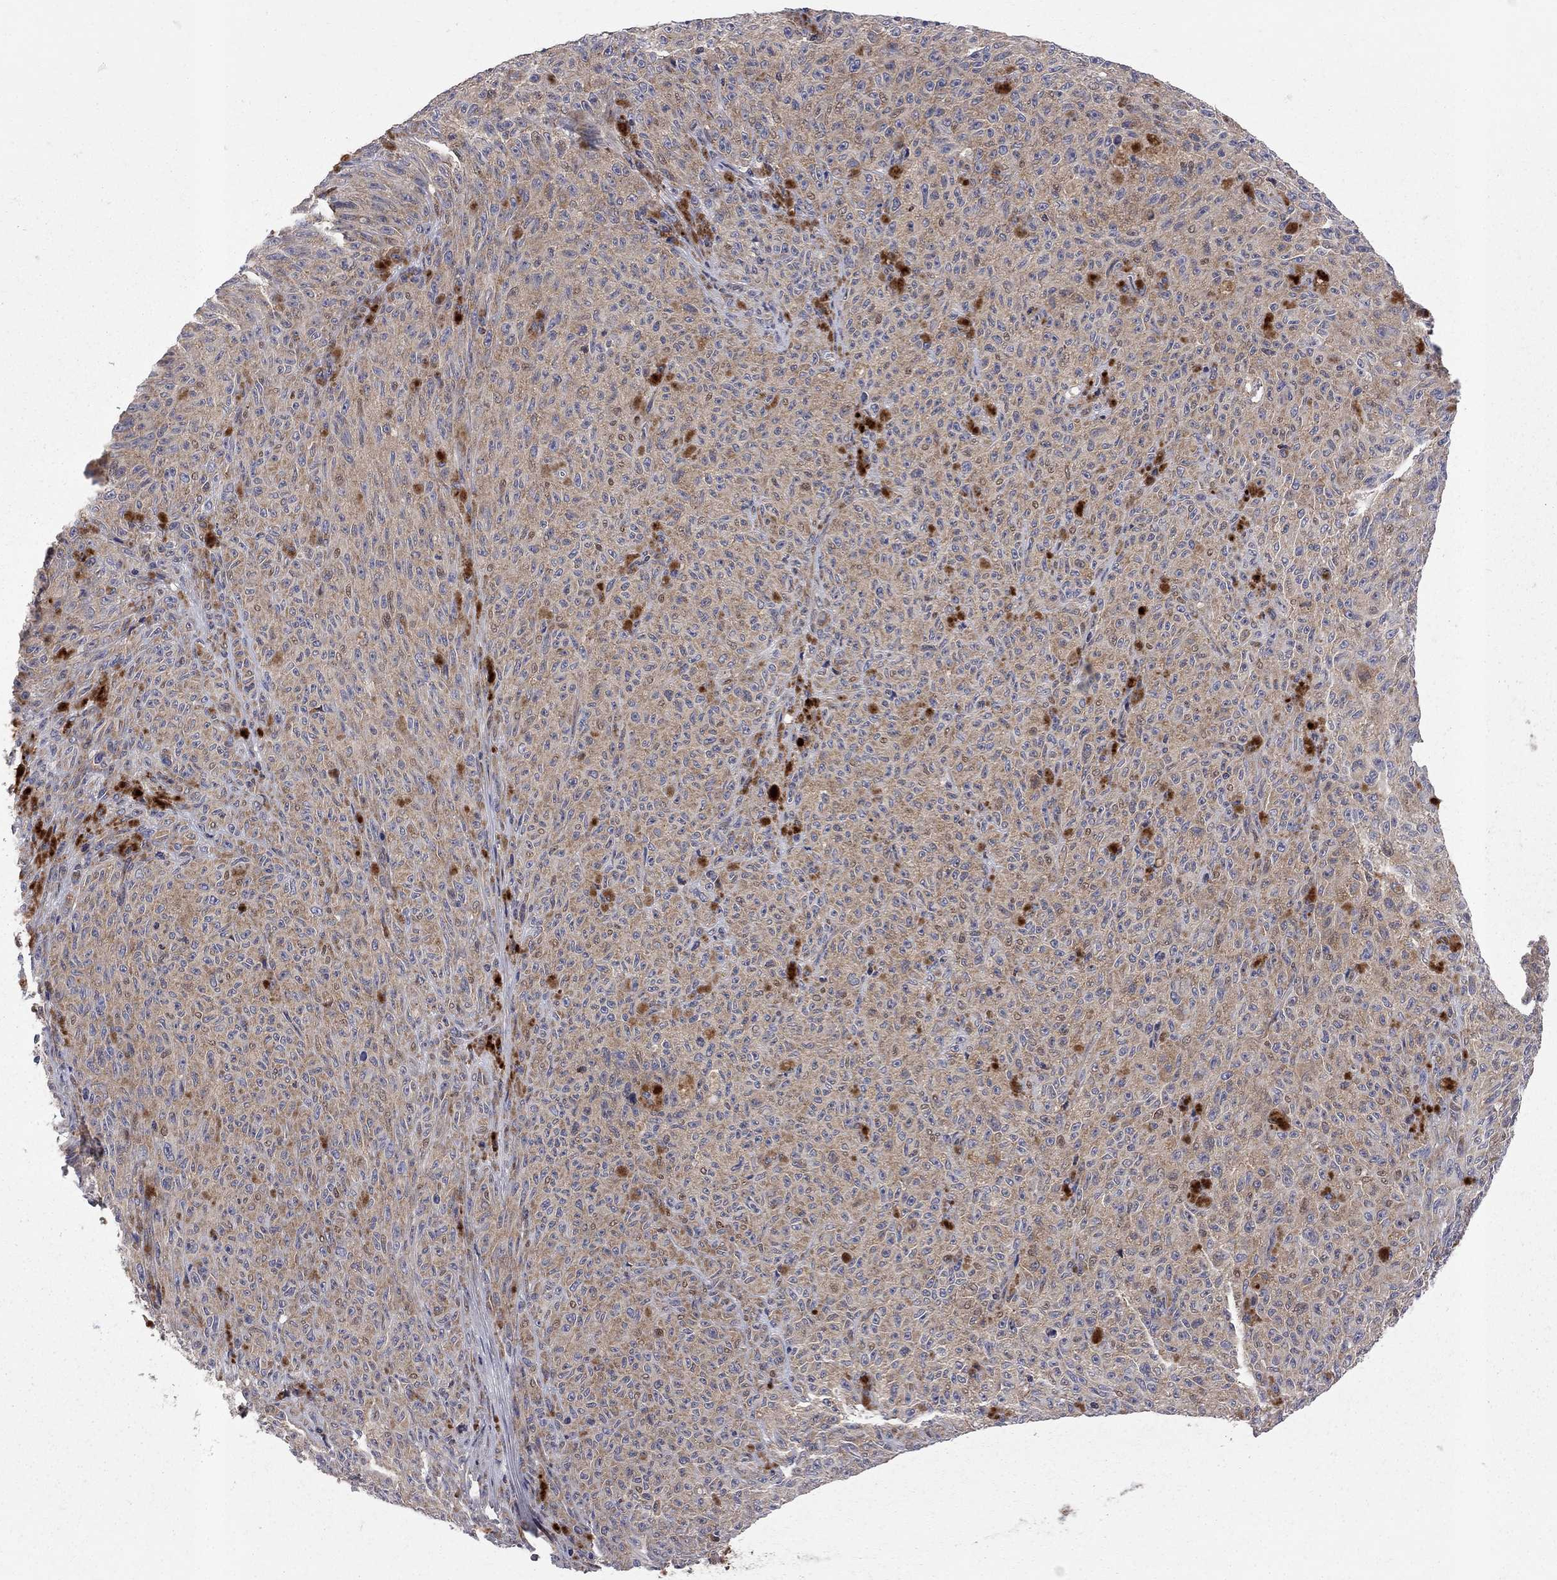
{"staining": {"intensity": "weak", "quantity": ">75%", "location": "cytoplasmic/membranous"}, "tissue": "melanoma", "cell_type": "Tumor cells", "image_type": "cancer", "snomed": [{"axis": "morphology", "description": "Malignant melanoma, NOS"}, {"axis": "topography", "description": "Skin"}], "caption": "IHC image of neoplastic tissue: malignant melanoma stained using immunohistochemistry (IHC) shows low levels of weak protein expression localized specifically in the cytoplasmic/membranous of tumor cells, appearing as a cytoplasmic/membranous brown color.", "gene": "CNOT11", "patient": {"sex": "female", "age": 82}}